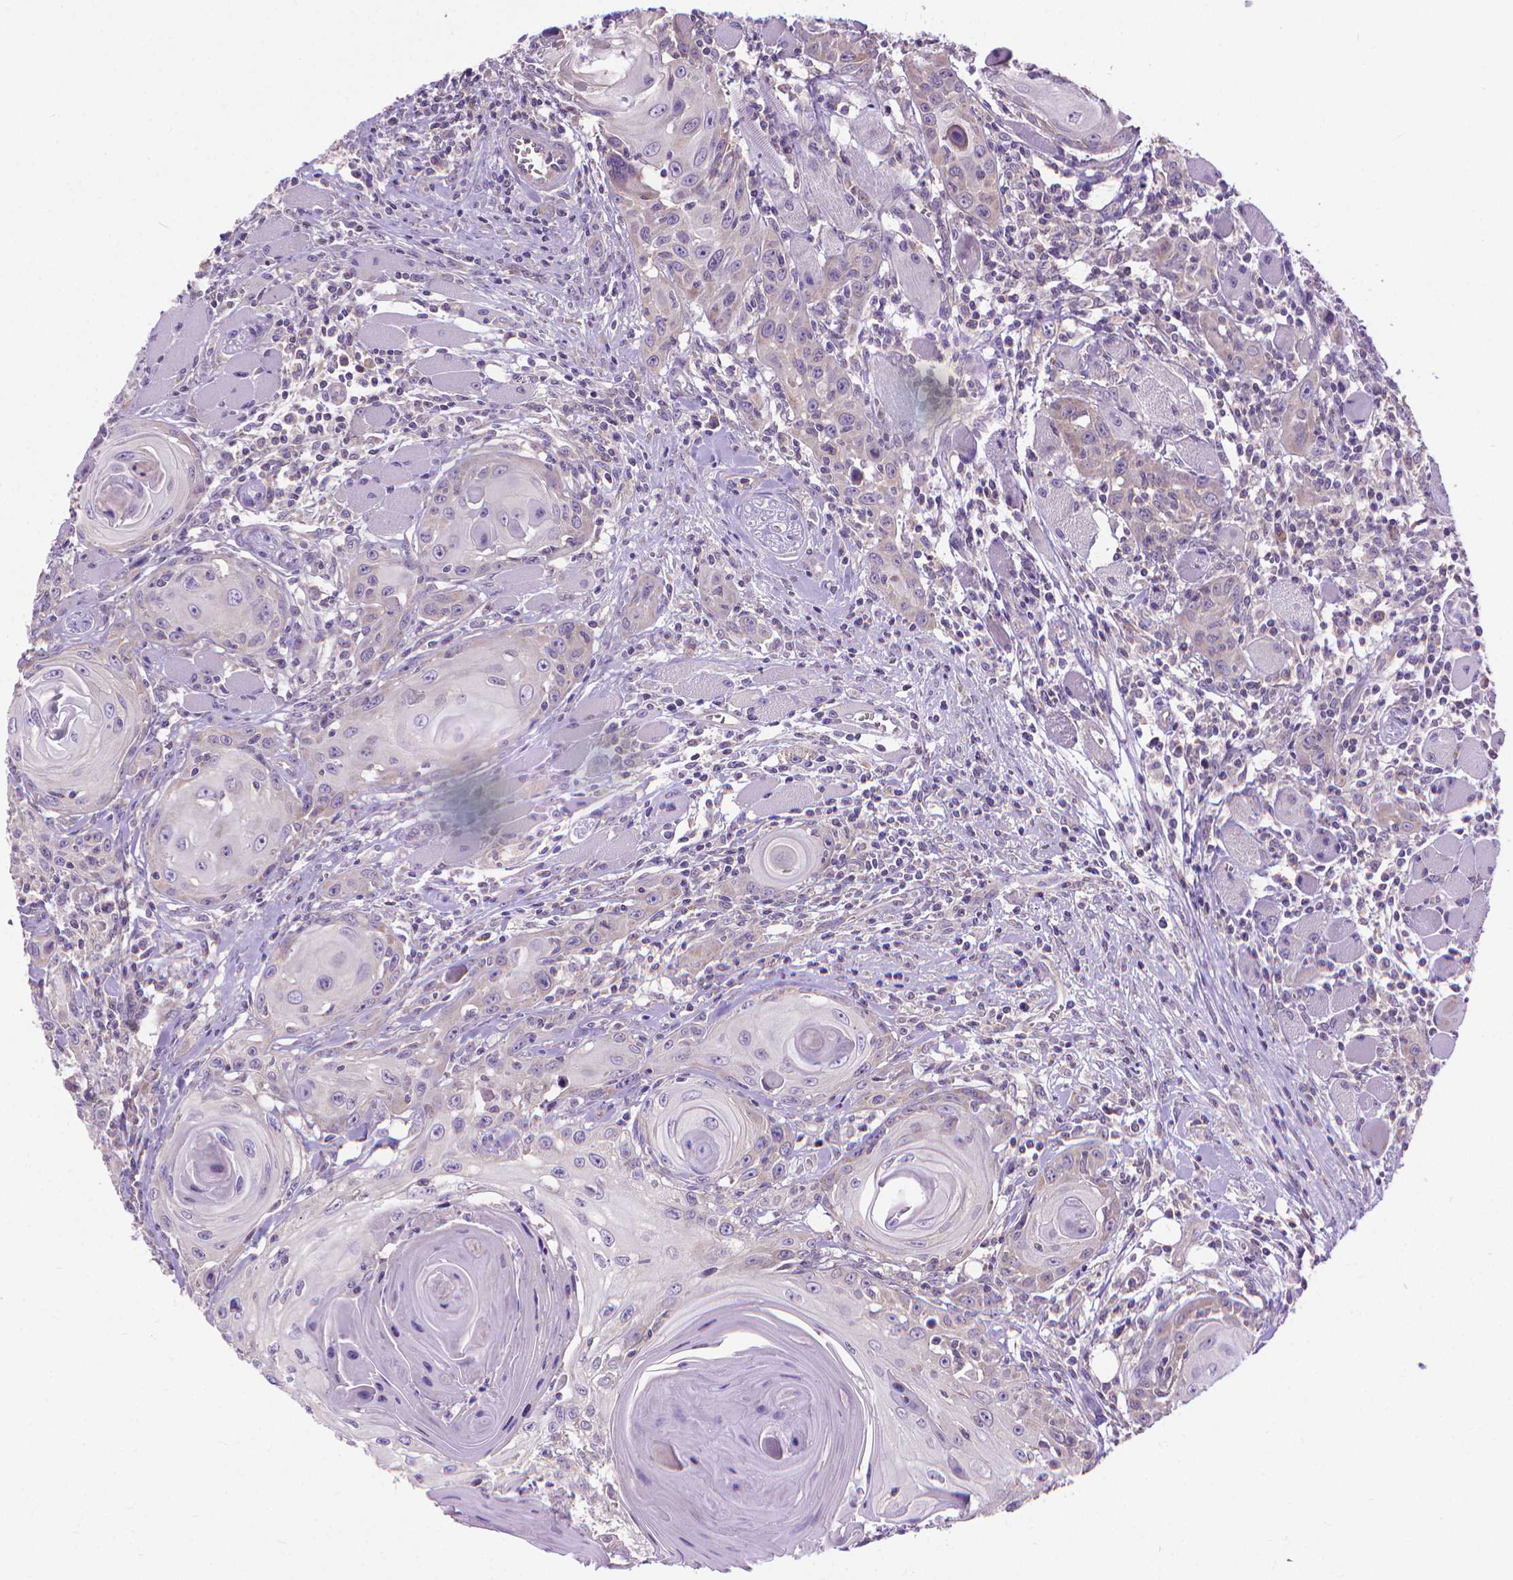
{"staining": {"intensity": "negative", "quantity": "none", "location": "none"}, "tissue": "head and neck cancer", "cell_type": "Tumor cells", "image_type": "cancer", "snomed": [{"axis": "morphology", "description": "Squamous cell carcinoma, NOS"}, {"axis": "topography", "description": "Head-Neck"}], "caption": "The histopathology image reveals no staining of tumor cells in head and neck cancer (squamous cell carcinoma).", "gene": "SYN1", "patient": {"sex": "female", "age": 80}}